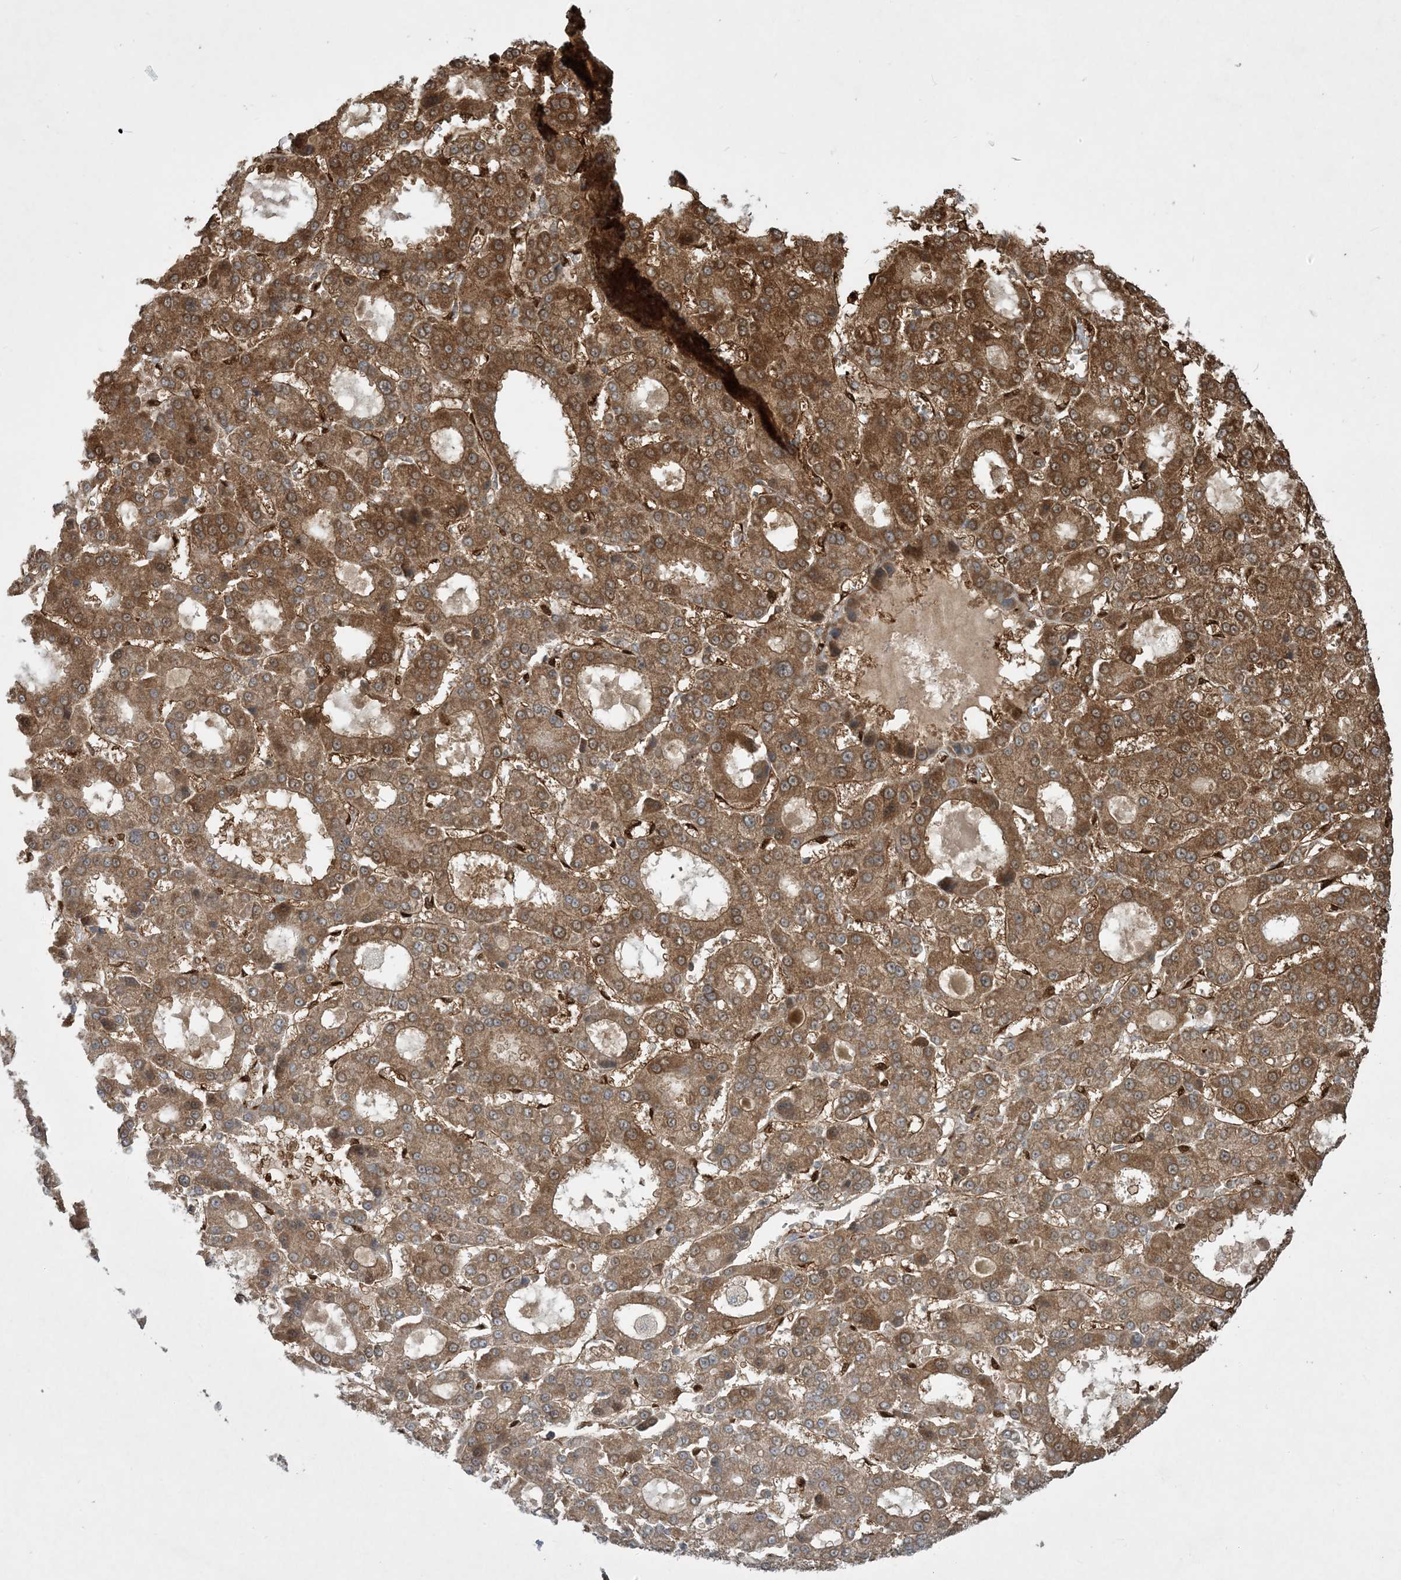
{"staining": {"intensity": "moderate", "quantity": ">75%", "location": "cytoplasmic/membranous"}, "tissue": "liver cancer", "cell_type": "Tumor cells", "image_type": "cancer", "snomed": [{"axis": "morphology", "description": "Carcinoma, Hepatocellular, NOS"}, {"axis": "topography", "description": "Liver"}], "caption": "Protein expression analysis of liver cancer (hepatocellular carcinoma) shows moderate cytoplasmic/membranous staining in approximately >75% of tumor cells. (Brightfield microscopy of DAB IHC at high magnification).", "gene": "PPM1F", "patient": {"sex": "male", "age": 70}}